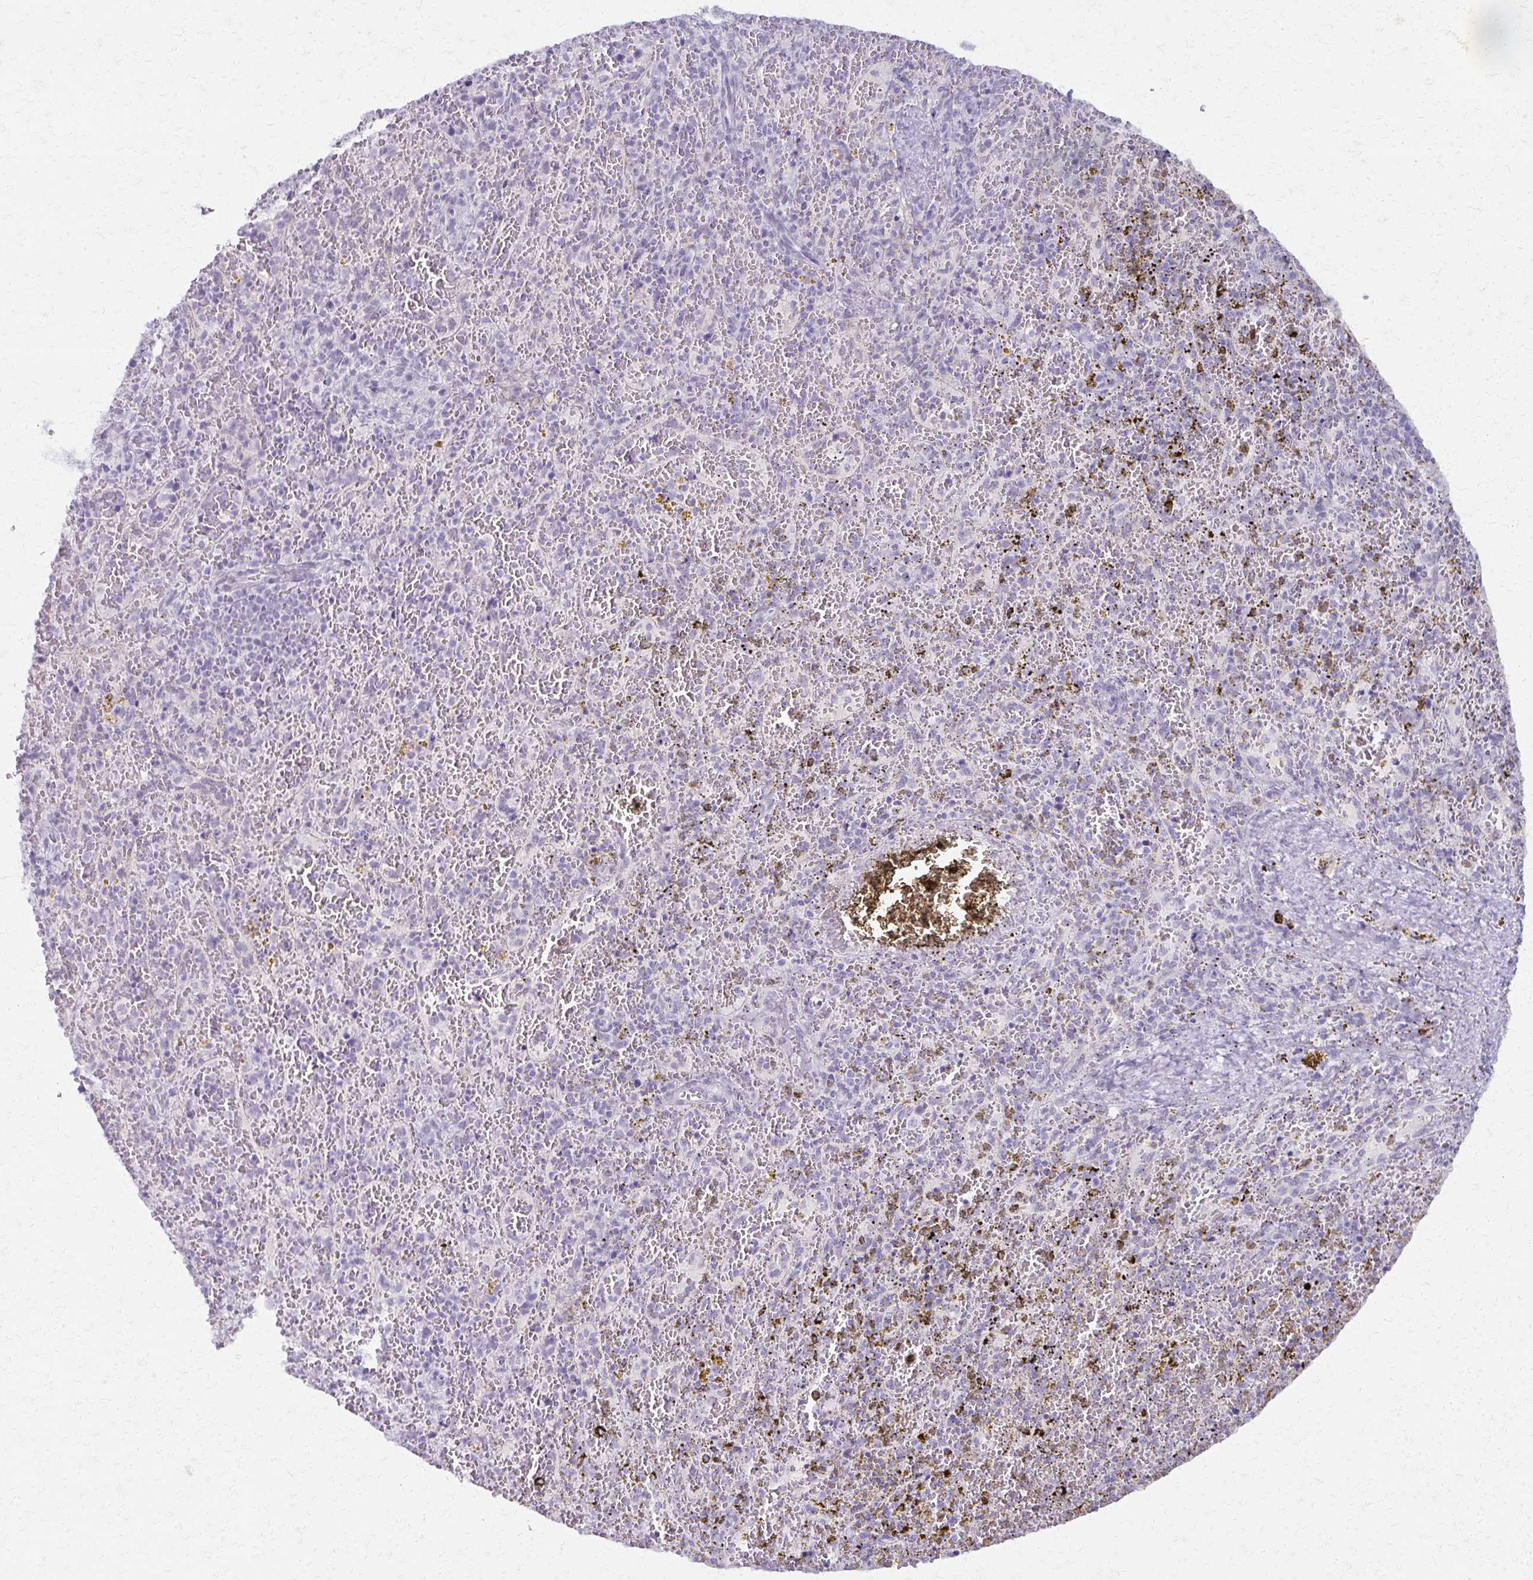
{"staining": {"intensity": "negative", "quantity": "none", "location": "none"}, "tissue": "spleen", "cell_type": "Cells in red pulp", "image_type": "normal", "snomed": [{"axis": "morphology", "description": "Normal tissue, NOS"}, {"axis": "topography", "description": "Spleen"}], "caption": "Normal spleen was stained to show a protein in brown. There is no significant positivity in cells in red pulp.", "gene": "MORC4", "patient": {"sex": "female", "age": 50}}